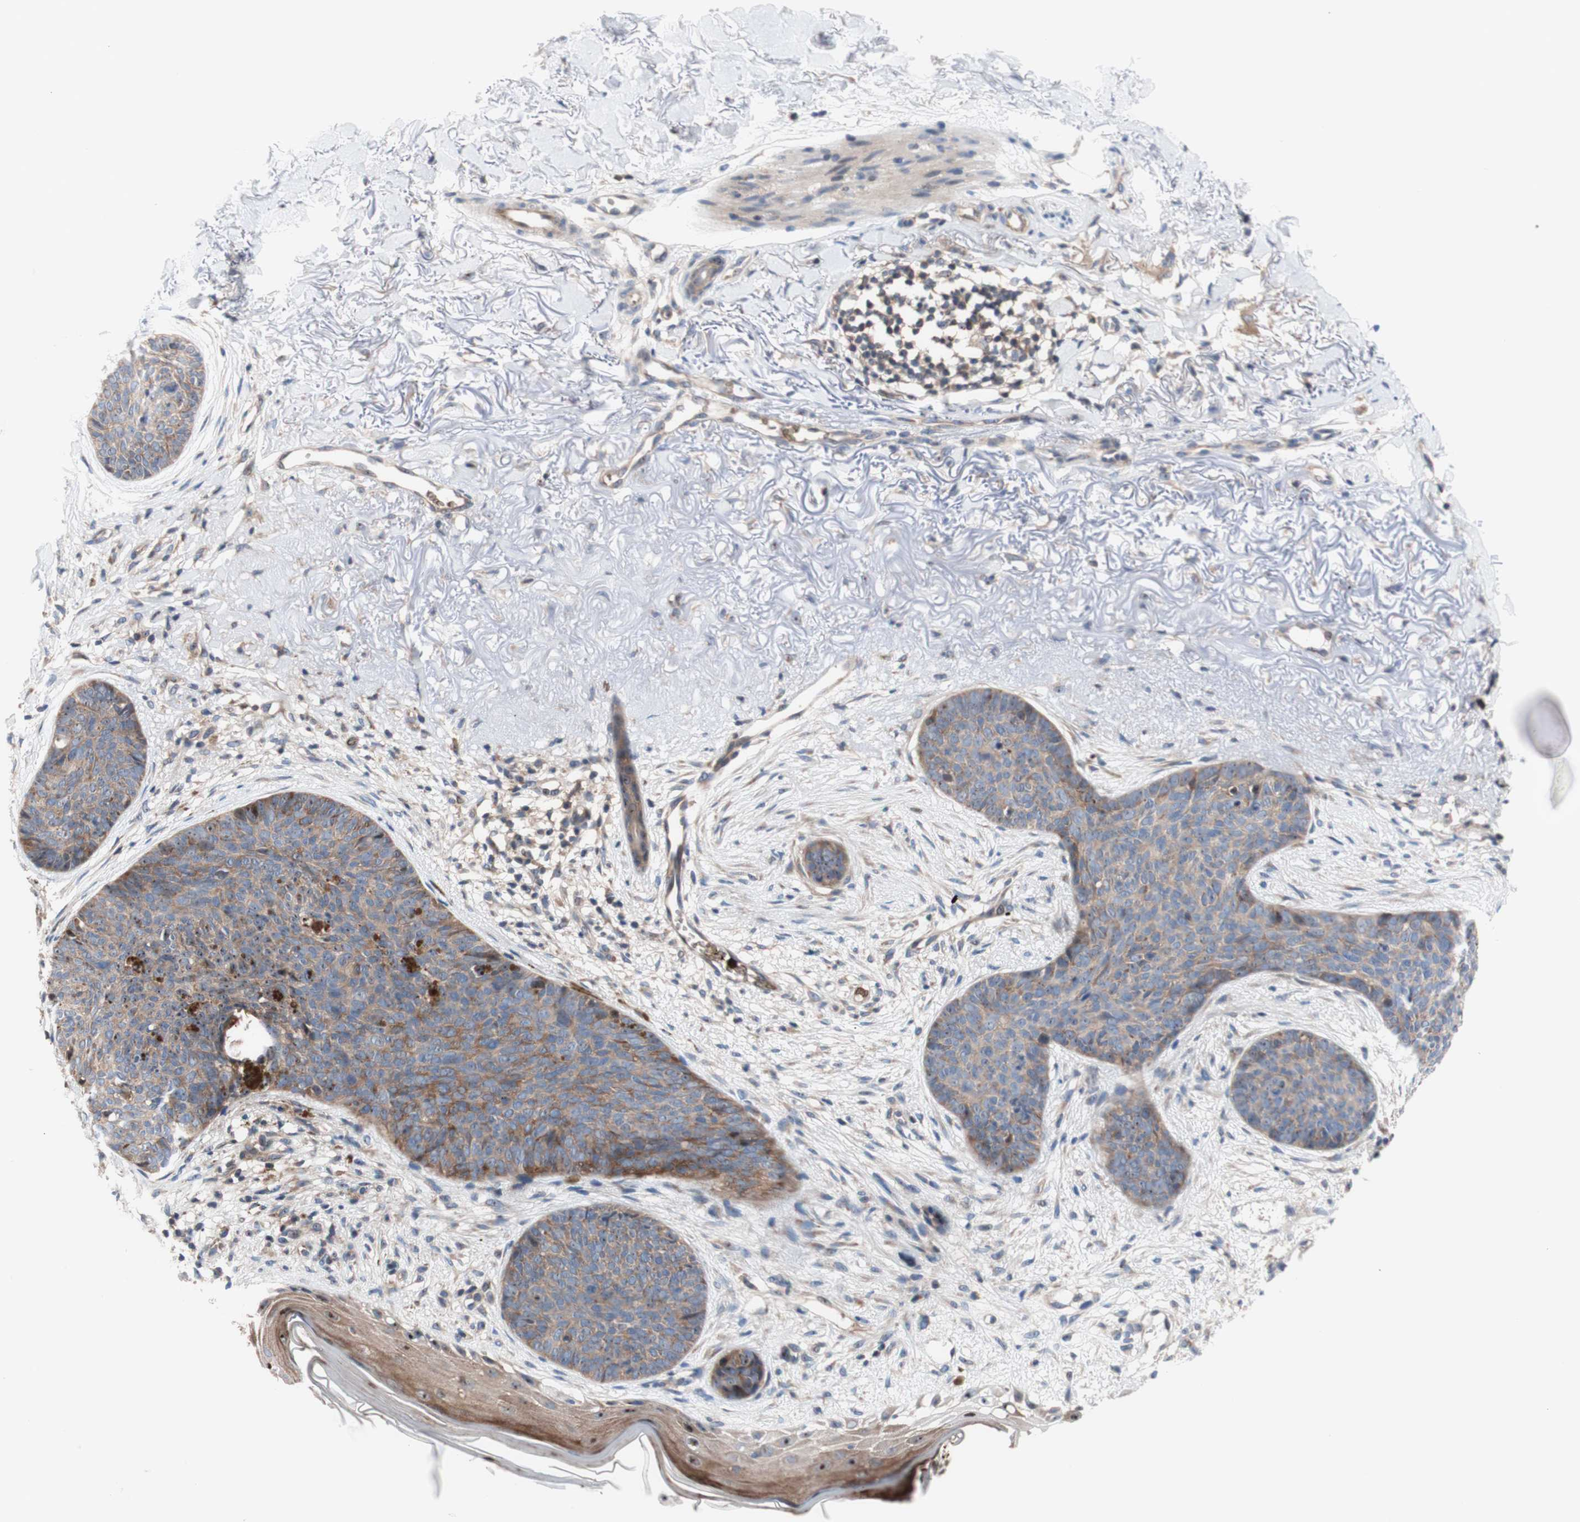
{"staining": {"intensity": "moderate", "quantity": ">75%", "location": "cytoplasmic/membranous"}, "tissue": "skin cancer", "cell_type": "Tumor cells", "image_type": "cancer", "snomed": [{"axis": "morphology", "description": "Normal tissue, NOS"}, {"axis": "morphology", "description": "Basal cell carcinoma"}, {"axis": "topography", "description": "Skin"}], "caption": "Basal cell carcinoma (skin) stained for a protein exhibits moderate cytoplasmic/membranous positivity in tumor cells.", "gene": "USP9X", "patient": {"sex": "female", "age": 70}}